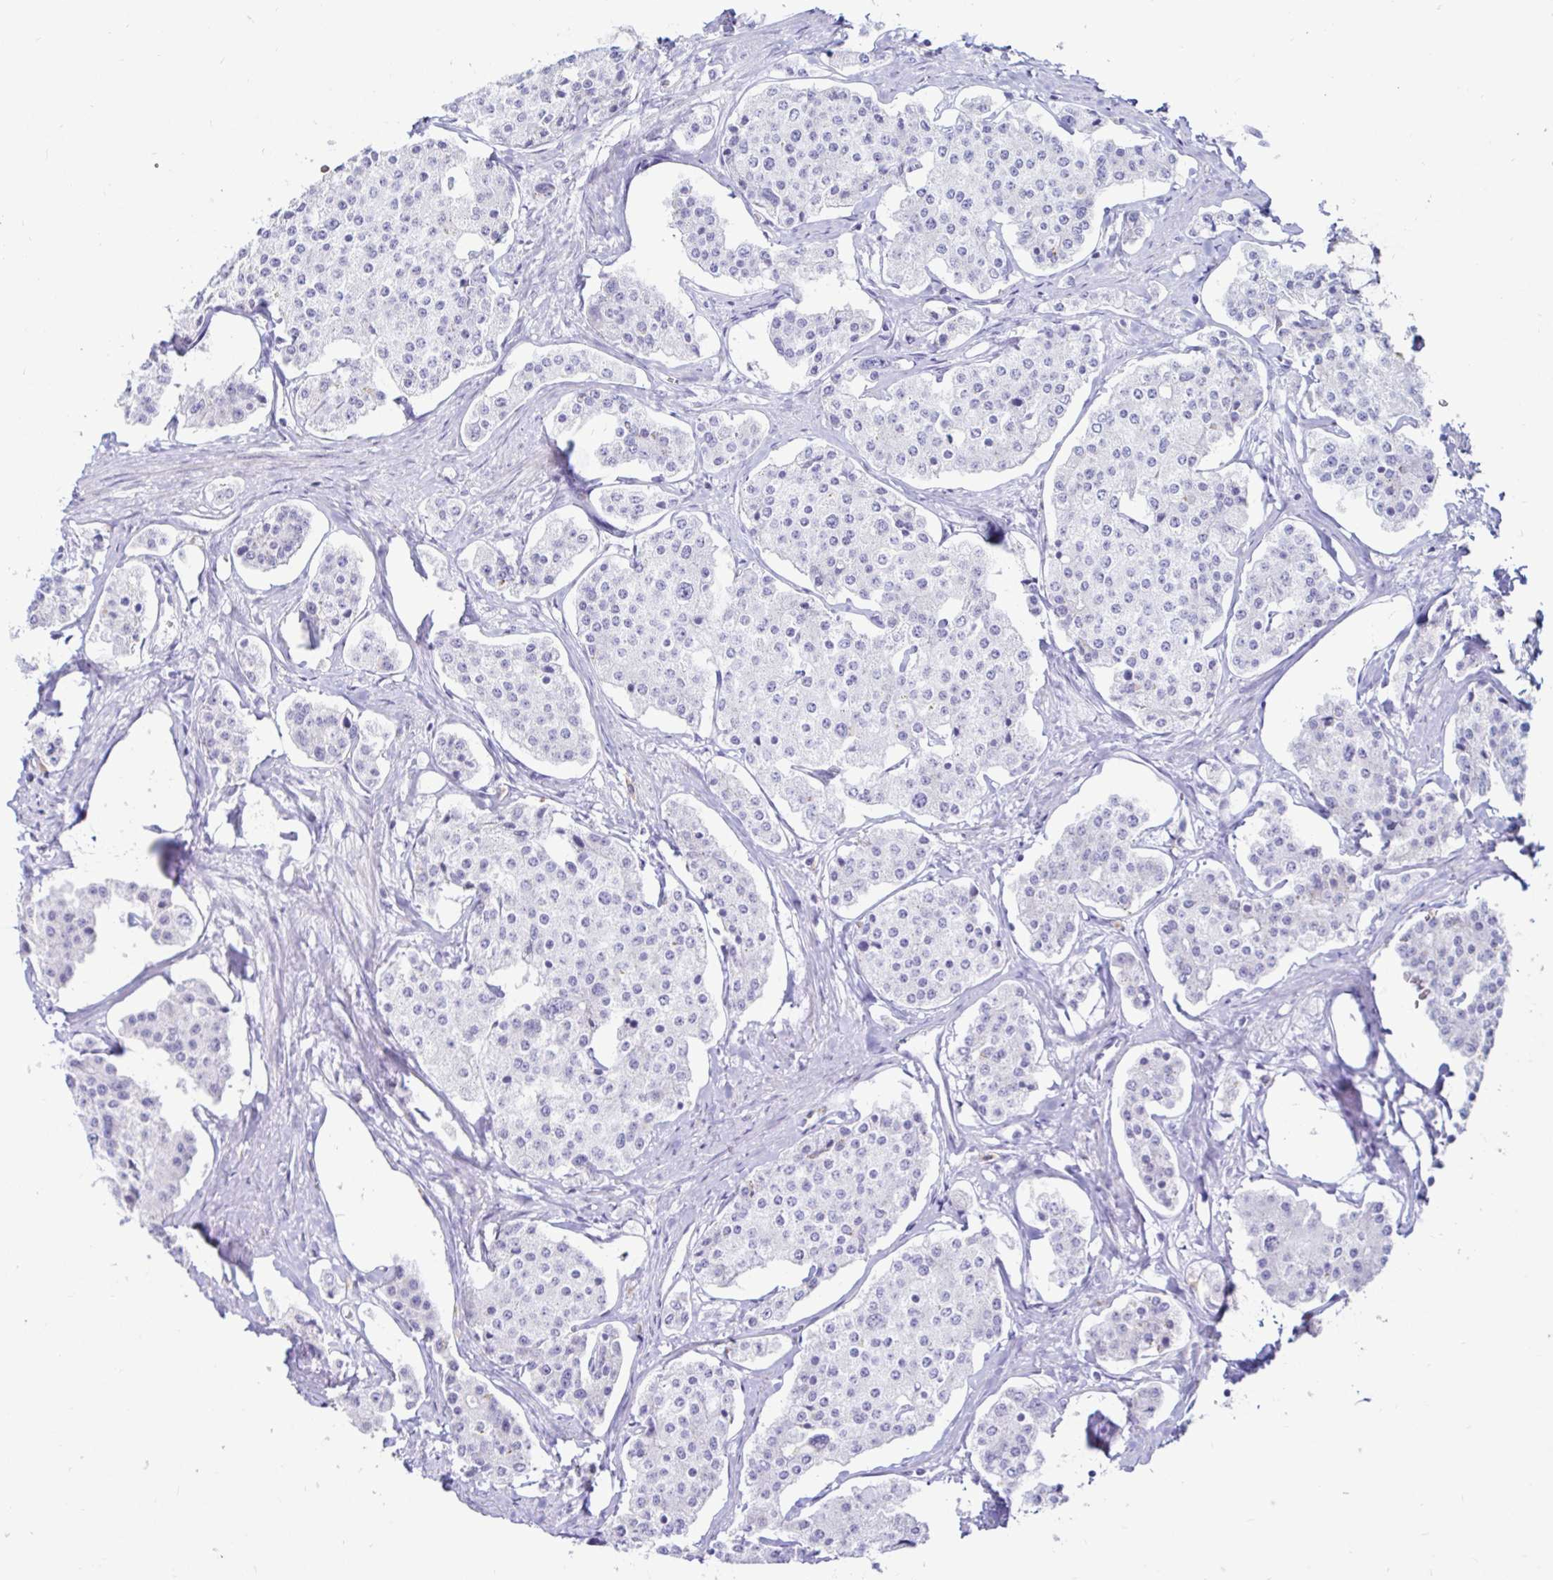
{"staining": {"intensity": "negative", "quantity": "none", "location": "none"}, "tissue": "carcinoid", "cell_type": "Tumor cells", "image_type": "cancer", "snomed": [{"axis": "morphology", "description": "Carcinoid, malignant, NOS"}, {"axis": "topography", "description": "Small intestine"}], "caption": "Tumor cells show no significant expression in carcinoid.", "gene": "BEST1", "patient": {"sex": "female", "age": 65}}